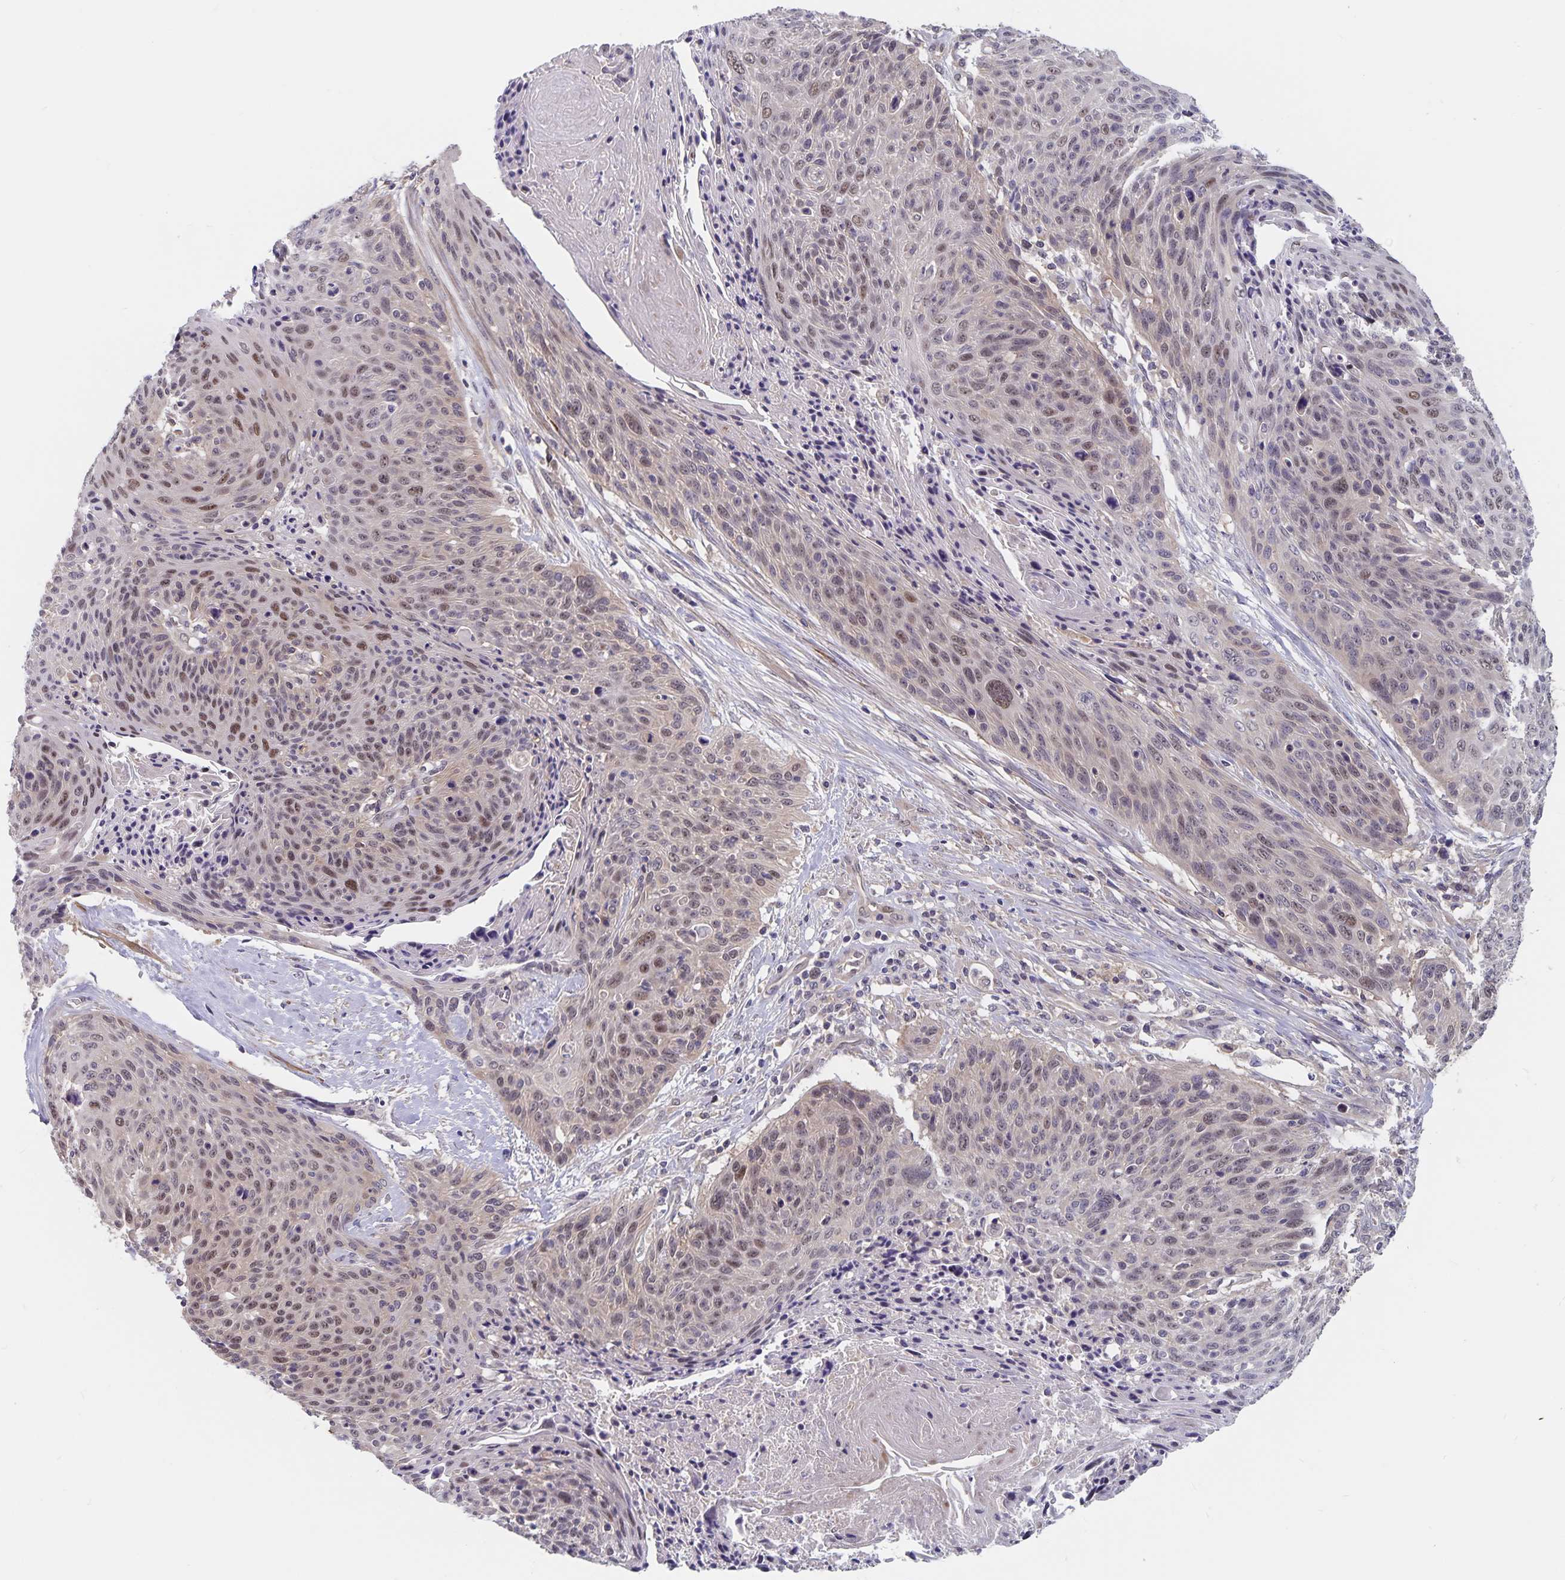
{"staining": {"intensity": "weak", "quantity": "25%-75%", "location": "nuclear"}, "tissue": "cervical cancer", "cell_type": "Tumor cells", "image_type": "cancer", "snomed": [{"axis": "morphology", "description": "Squamous cell carcinoma, NOS"}, {"axis": "topography", "description": "Cervix"}], "caption": "Brown immunohistochemical staining in cervical cancer (squamous cell carcinoma) displays weak nuclear staining in about 25%-75% of tumor cells.", "gene": "BAG6", "patient": {"sex": "female", "age": 45}}